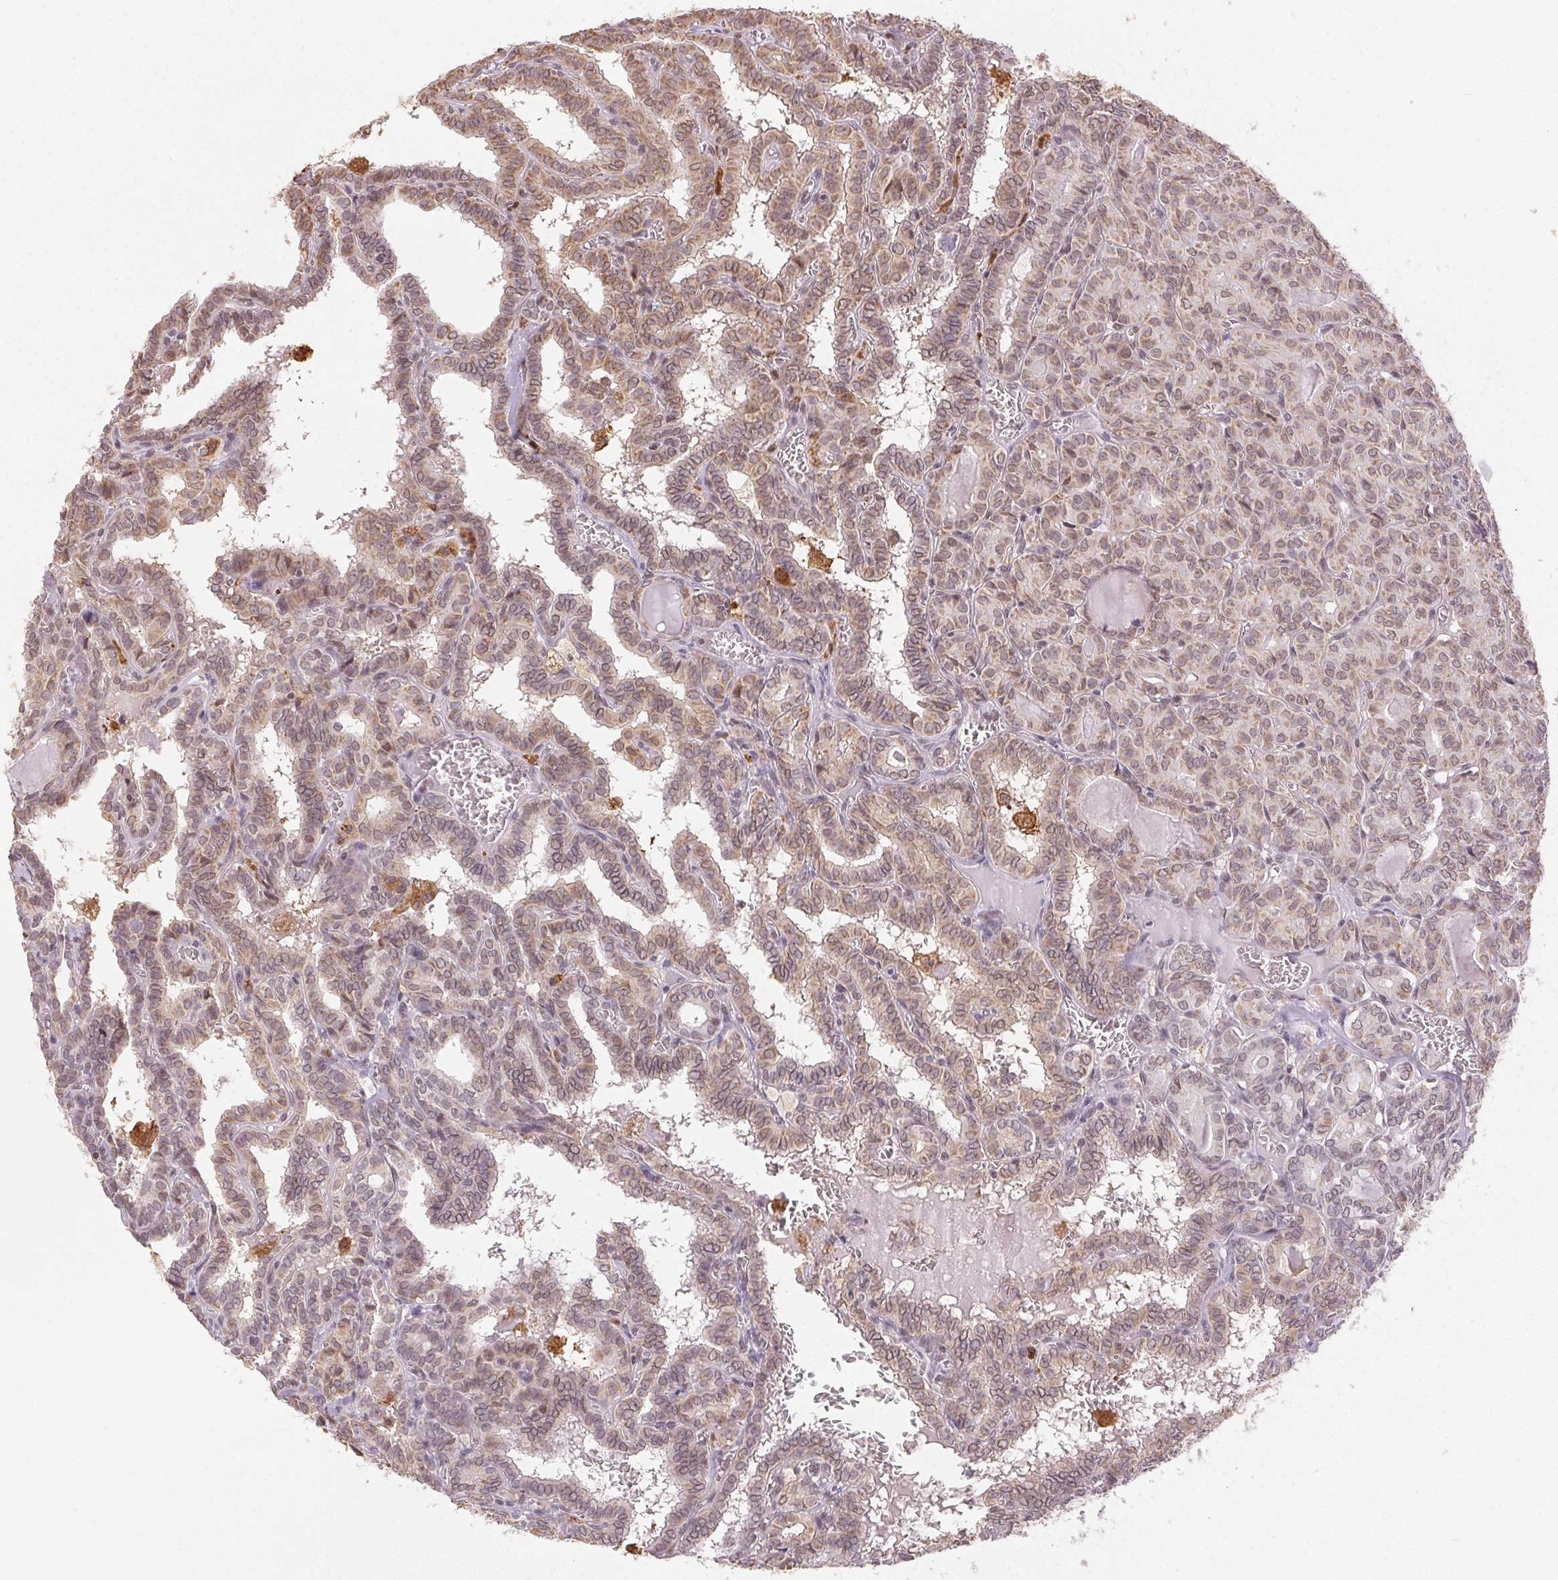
{"staining": {"intensity": "weak", "quantity": ">75%", "location": "cytoplasmic/membranous,nuclear"}, "tissue": "thyroid cancer", "cell_type": "Tumor cells", "image_type": "cancer", "snomed": [{"axis": "morphology", "description": "Papillary adenocarcinoma, NOS"}, {"axis": "topography", "description": "Thyroid gland"}], "caption": "Thyroid cancer (papillary adenocarcinoma) stained for a protein (brown) shows weak cytoplasmic/membranous and nuclear positive positivity in approximately >75% of tumor cells.", "gene": "PIWIL4", "patient": {"sex": "female", "age": 39}}